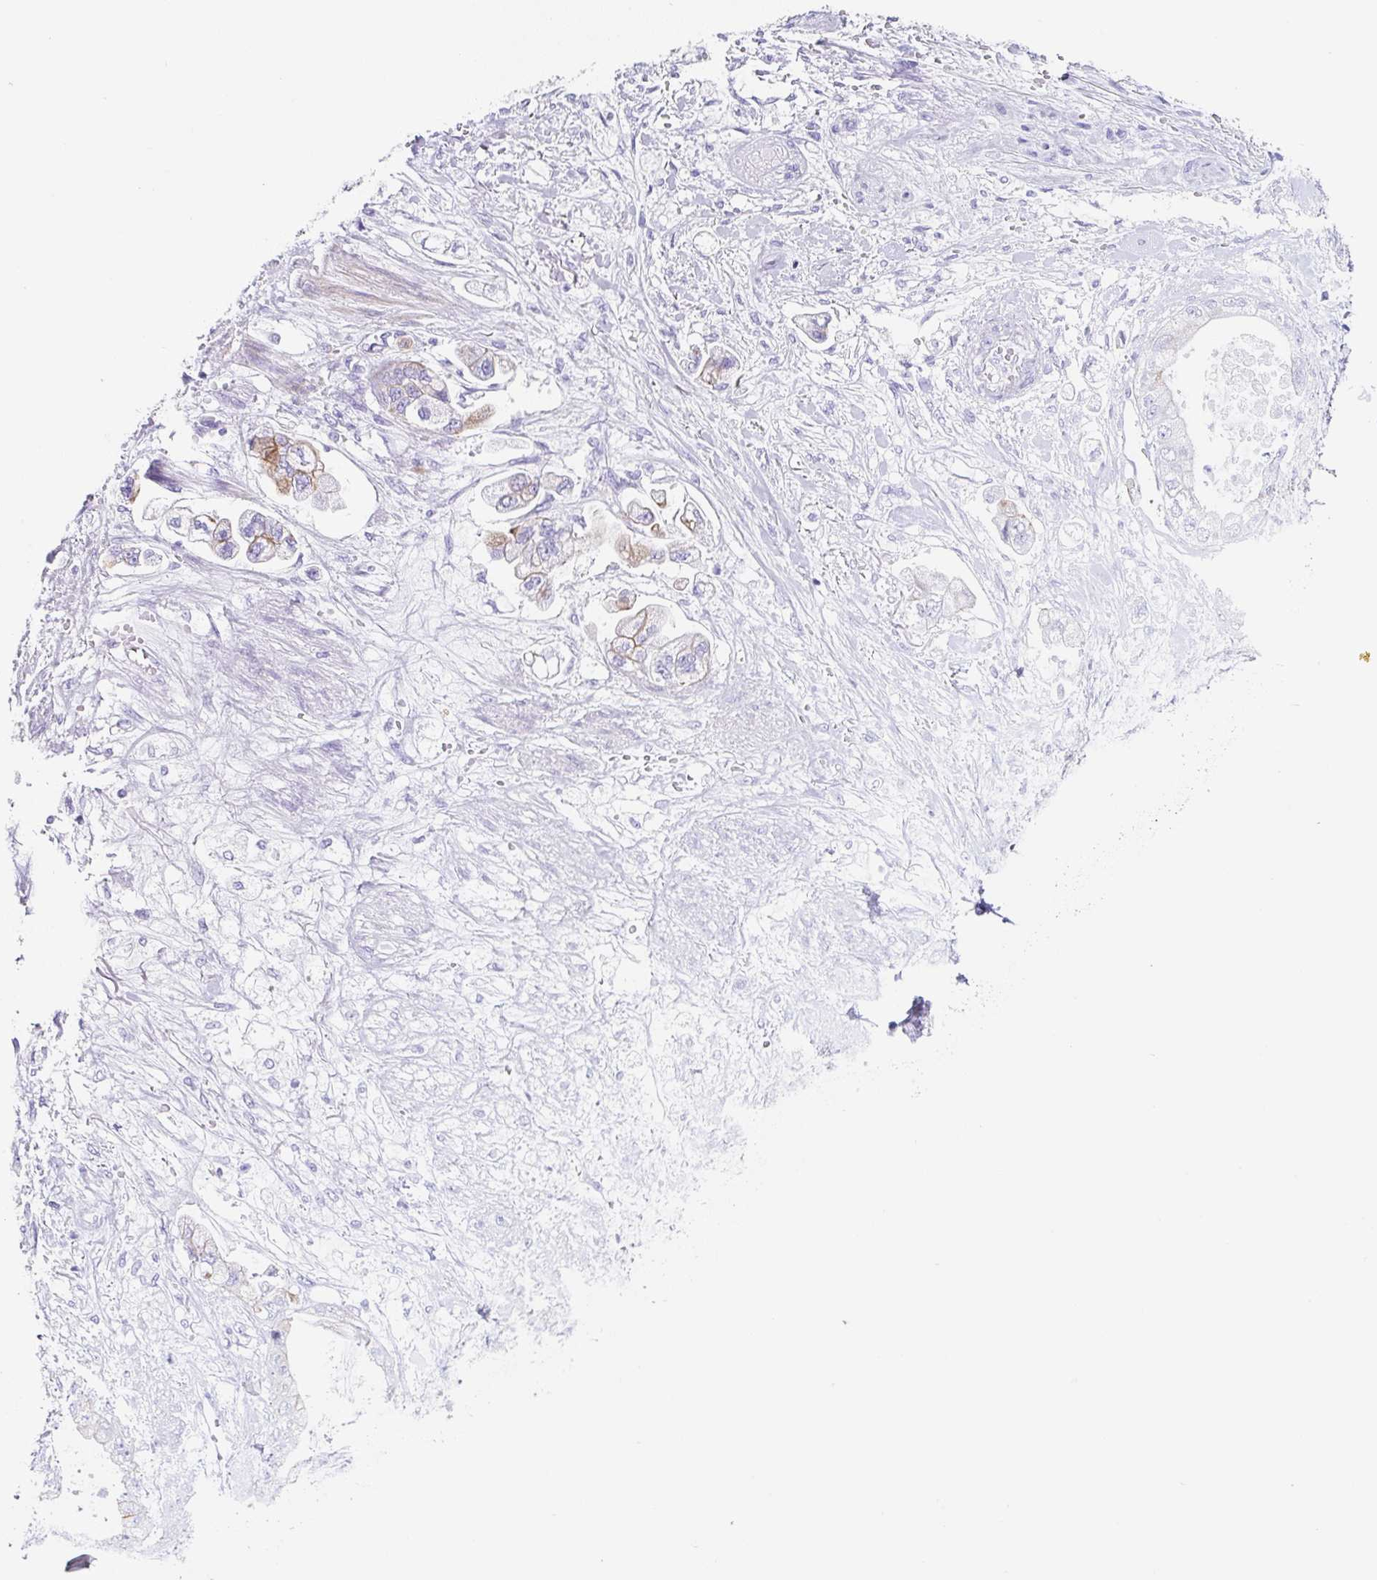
{"staining": {"intensity": "moderate", "quantity": "<25%", "location": "cytoplasmic/membranous"}, "tissue": "stomach cancer", "cell_type": "Tumor cells", "image_type": "cancer", "snomed": [{"axis": "morphology", "description": "Adenocarcinoma, NOS"}, {"axis": "topography", "description": "Stomach"}], "caption": "A micrograph of stomach cancer stained for a protein shows moderate cytoplasmic/membranous brown staining in tumor cells. (DAB (3,3'-diaminobenzidine) = brown stain, brightfield microscopy at high magnification).", "gene": "CLDND2", "patient": {"sex": "male", "age": 62}}